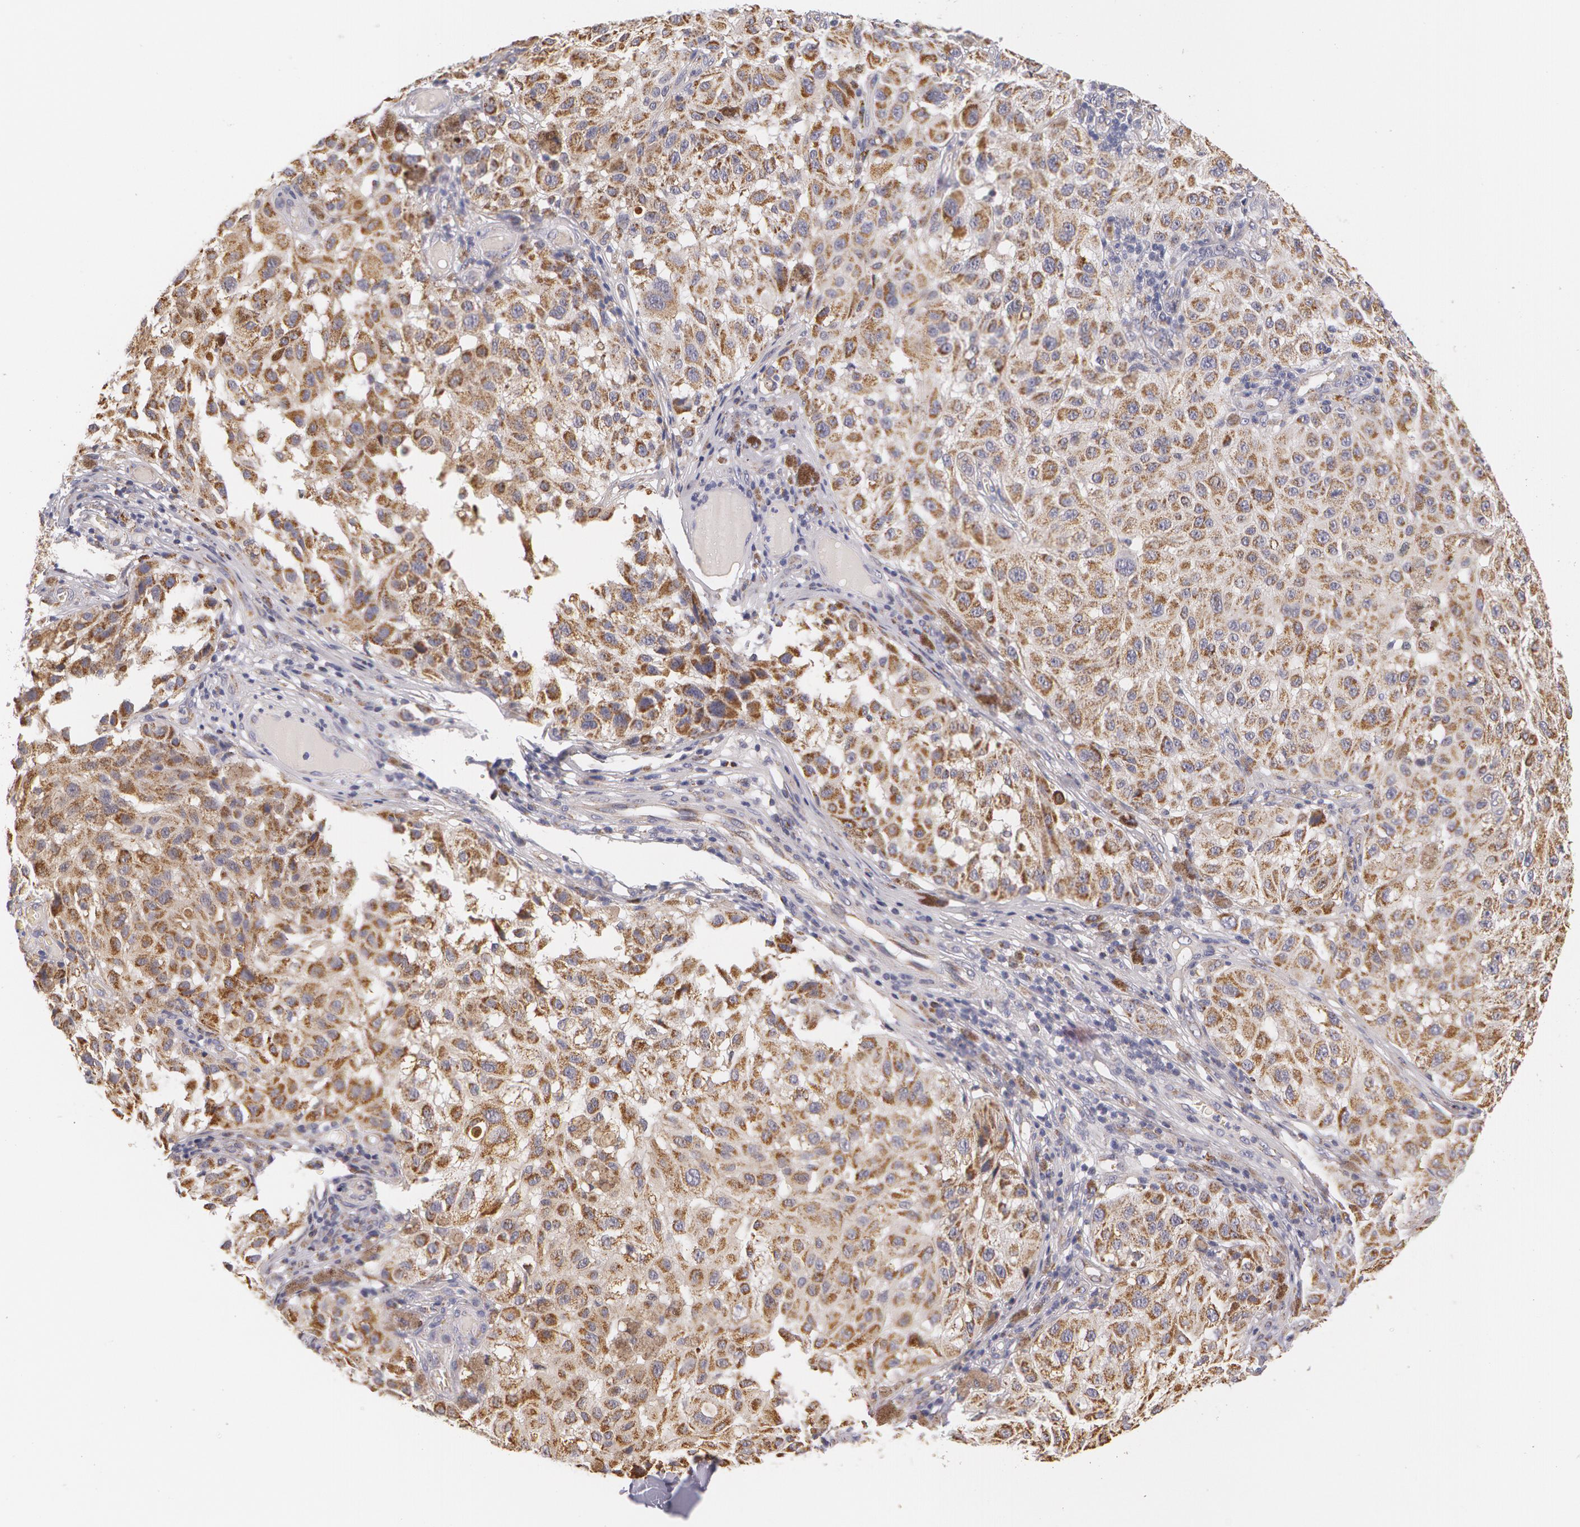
{"staining": {"intensity": "moderate", "quantity": ">75%", "location": "cytoplasmic/membranous"}, "tissue": "melanoma", "cell_type": "Tumor cells", "image_type": "cancer", "snomed": [{"axis": "morphology", "description": "Malignant melanoma, NOS"}, {"axis": "topography", "description": "Skin"}], "caption": "About >75% of tumor cells in malignant melanoma demonstrate moderate cytoplasmic/membranous protein expression as visualized by brown immunohistochemical staining.", "gene": "KRT18", "patient": {"sex": "female", "age": 64}}